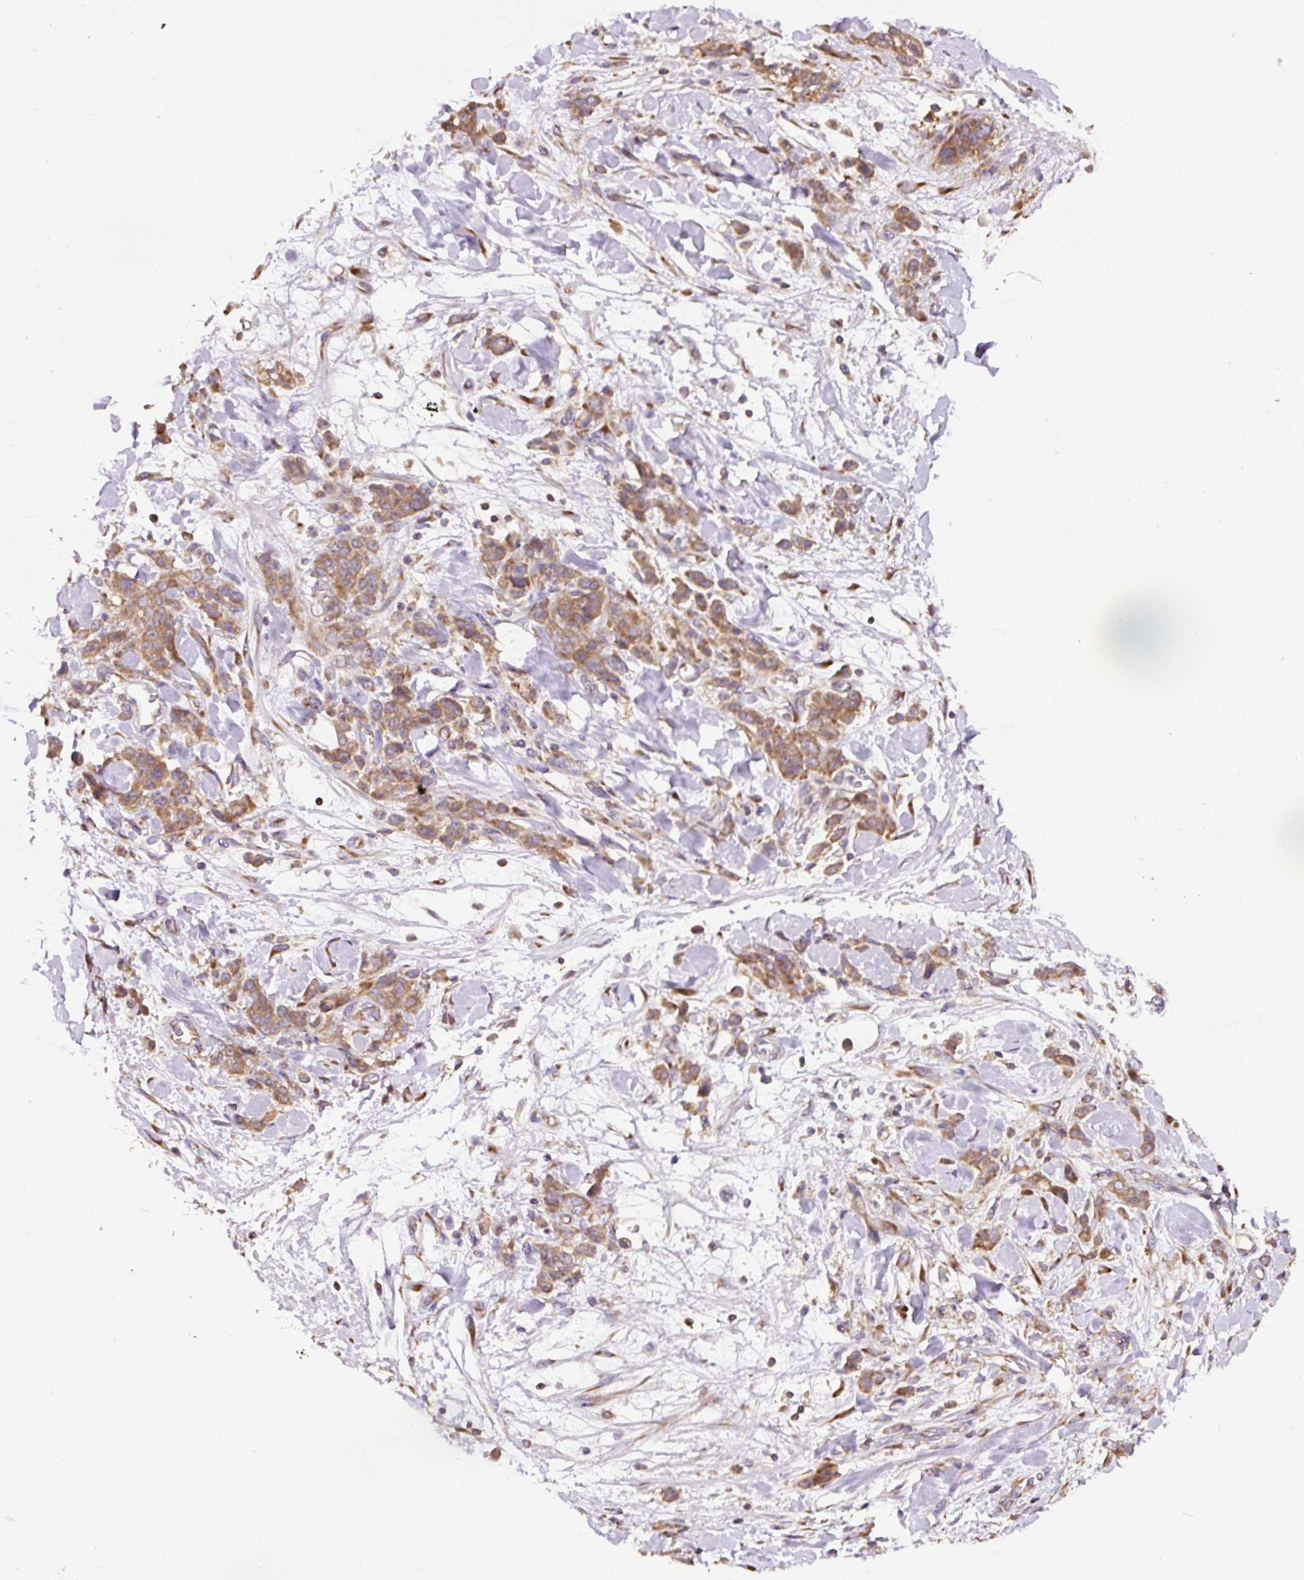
{"staining": {"intensity": "moderate", "quantity": ">75%", "location": "cytoplasmic/membranous"}, "tissue": "stomach cancer", "cell_type": "Tumor cells", "image_type": "cancer", "snomed": [{"axis": "morphology", "description": "Normal tissue, NOS"}, {"axis": "morphology", "description": "Adenocarcinoma, NOS"}, {"axis": "topography", "description": "Stomach"}], "caption": "Immunohistochemistry (IHC) of human adenocarcinoma (stomach) displays medium levels of moderate cytoplasmic/membranous expression in approximately >75% of tumor cells.", "gene": "RPS23", "patient": {"sex": "male", "age": 82}}